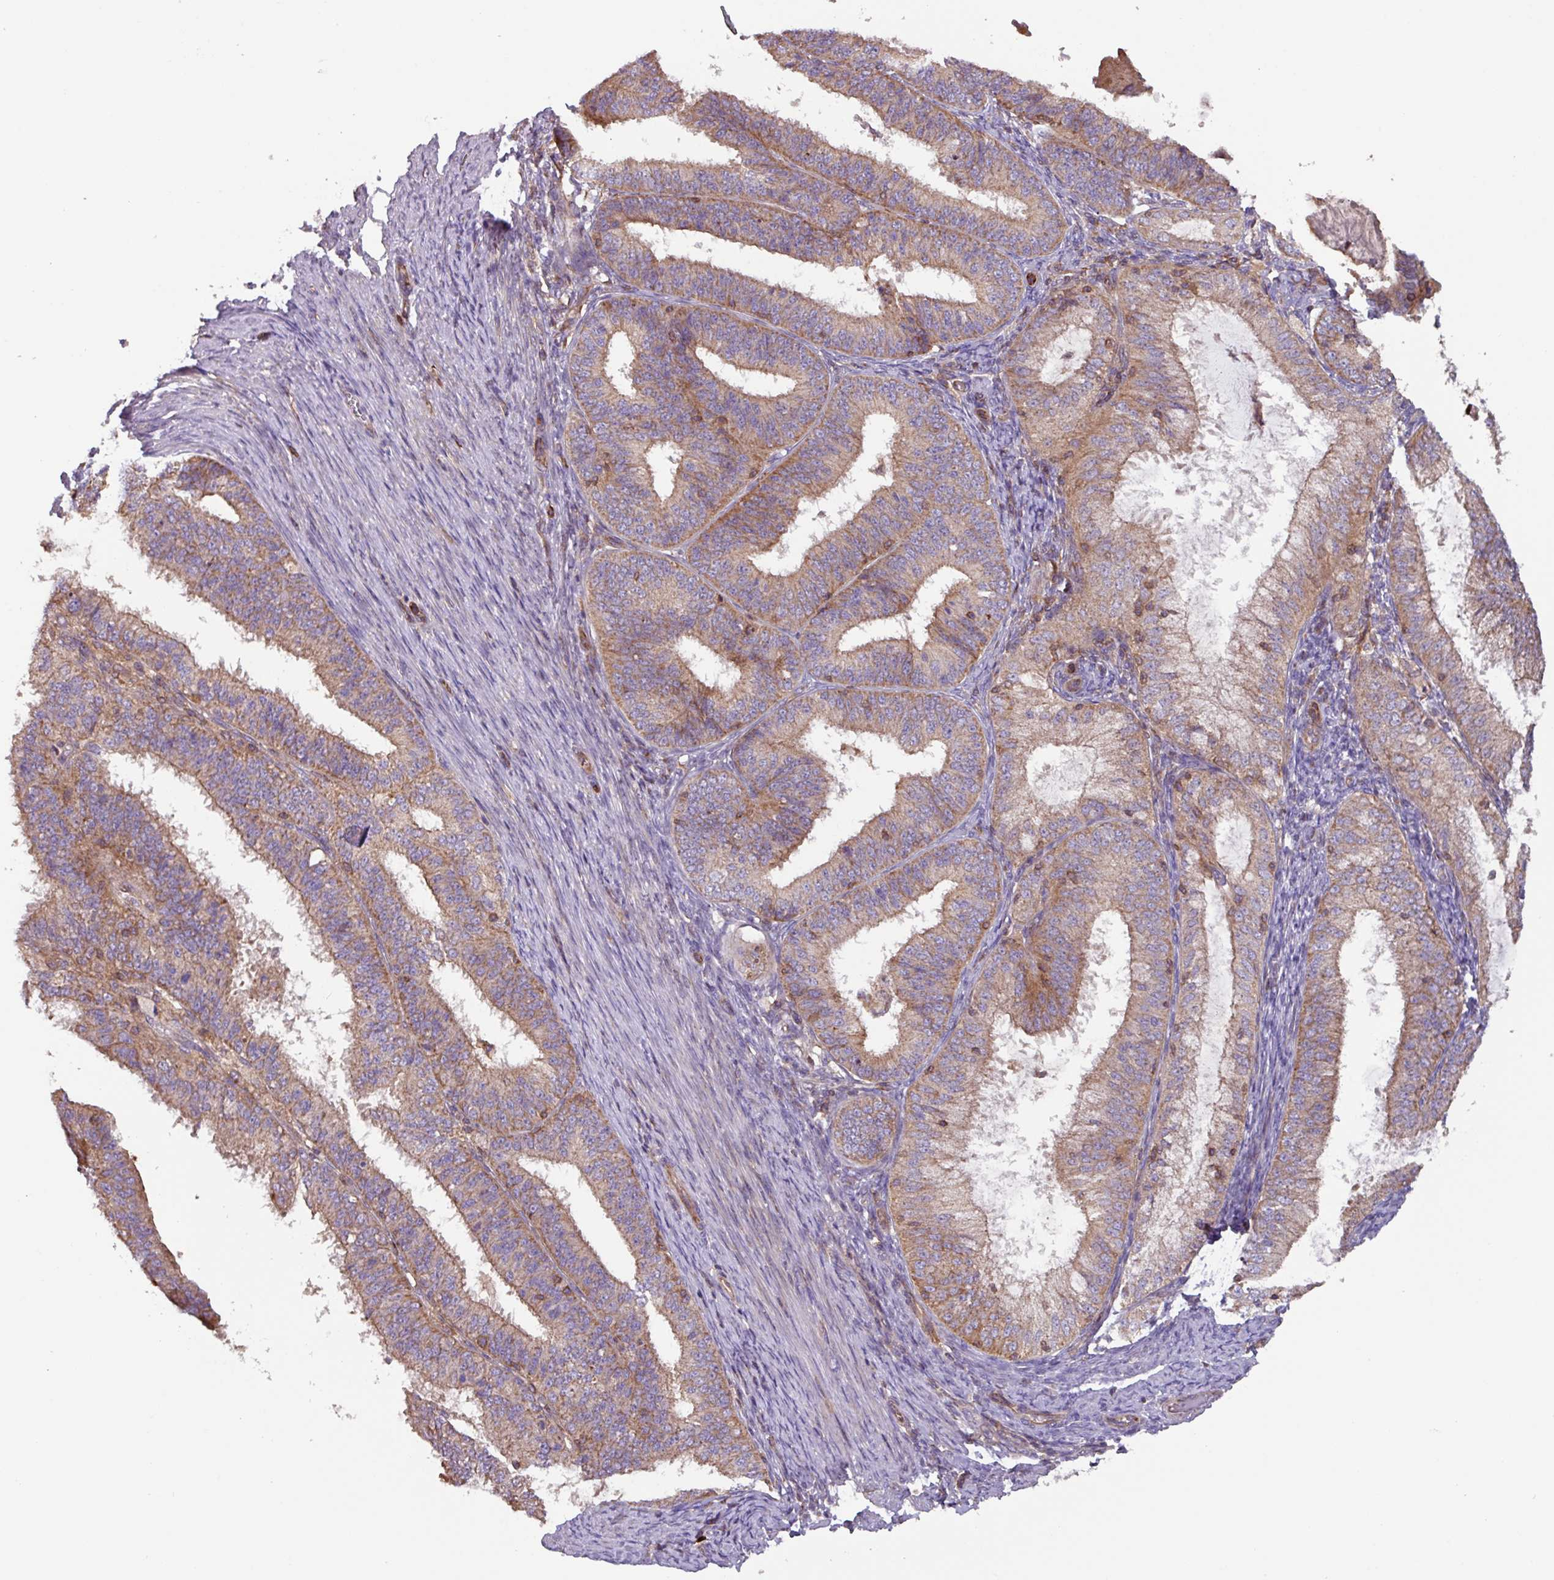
{"staining": {"intensity": "moderate", "quantity": ">75%", "location": "cytoplasmic/membranous"}, "tissue": "endometrial cancer", "cell_type": "Tumor cells", "image_type": "cancer", "snomed": [{"axis": "morphology", "description": "Adenocarcinoma, NOS"}, {"axis": "topography", "description": "Endometrium"}], "caption": "Human endometrial cancer (adenocarcinoma) stained with a brown dye displays moderate cytoplasmic/membranous positive staining in approximately >75% of tumor cells.", "gene": "PLEKHD1", "patient": {"sex": "female", "age": 51}}